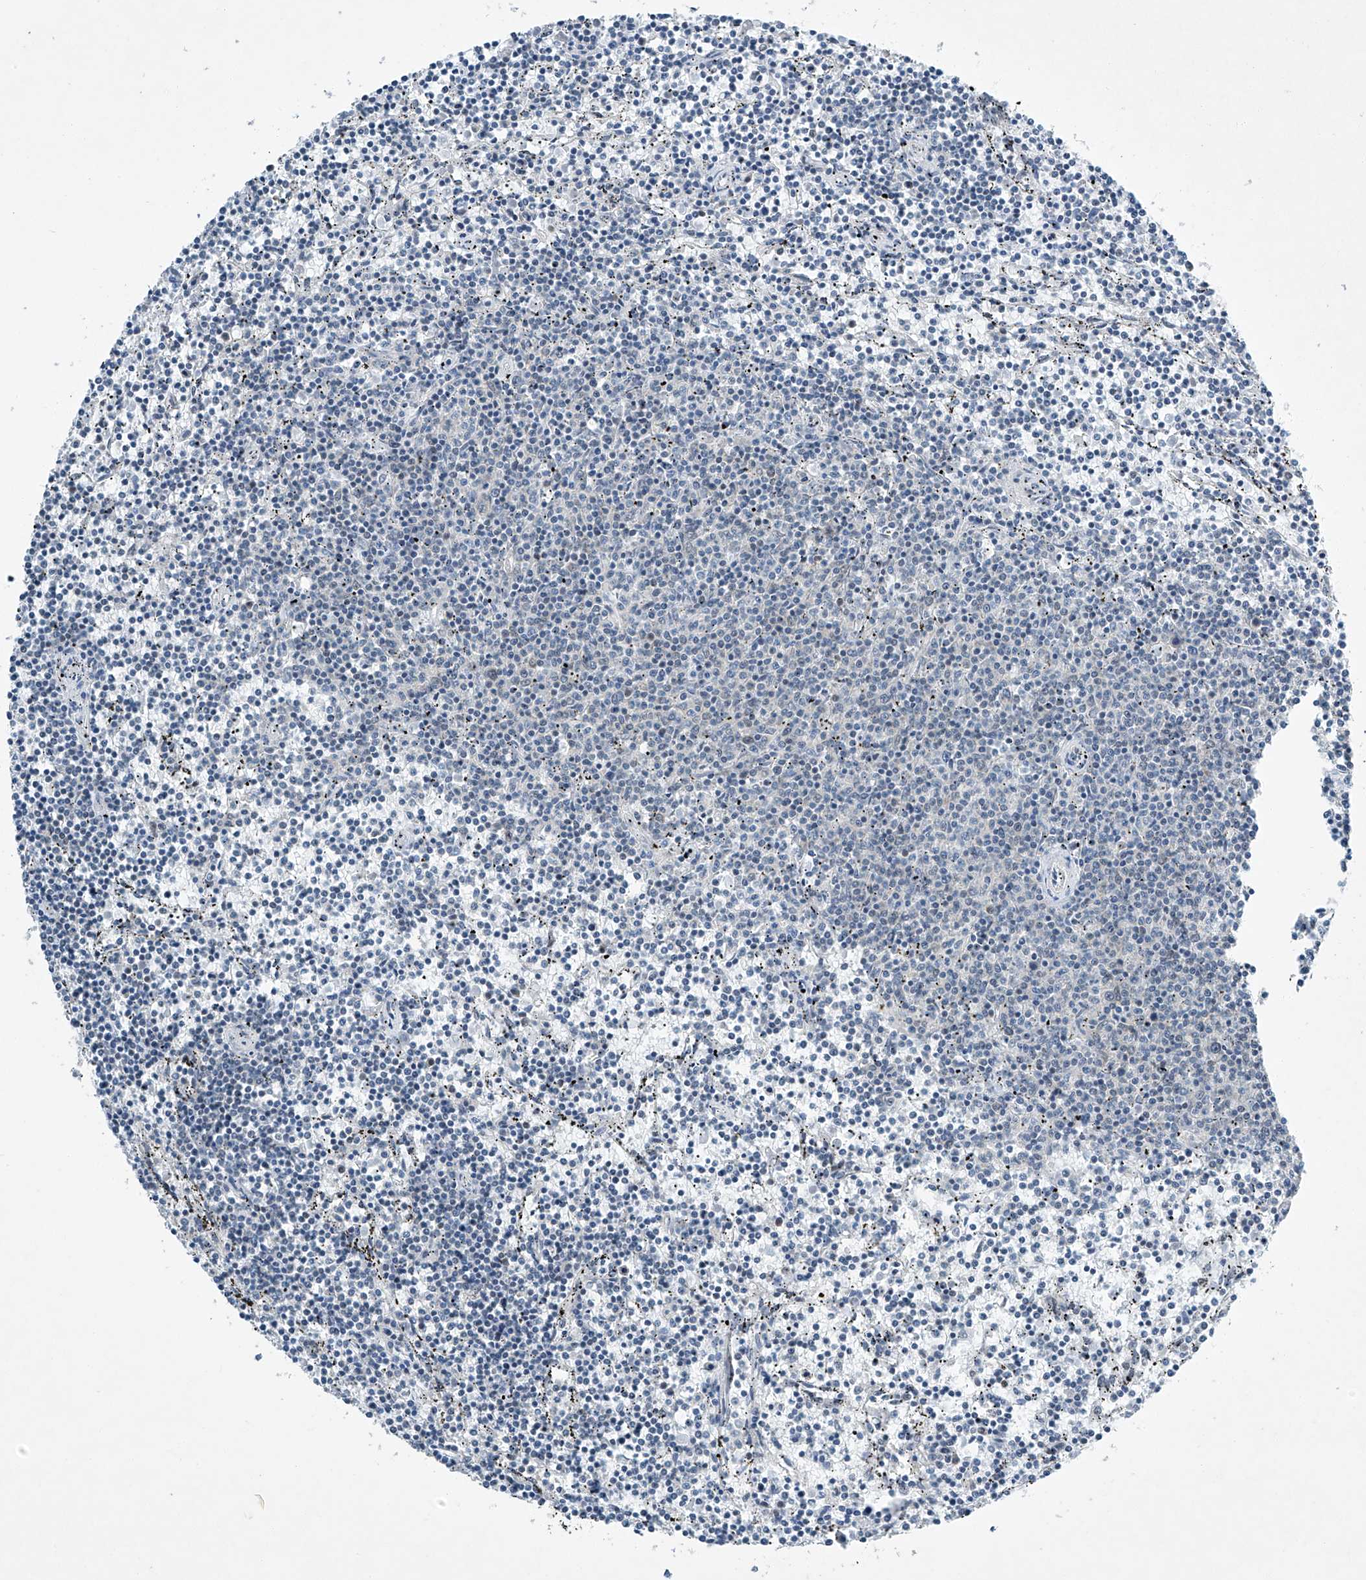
{"staining": {"intensity": "negative", "quantity": "none", "location": "none"}, "tissue": "lymphoma", "cell_type": "Tumor cells", "image_type": "cancer", "snomed": [{"axis": "morphology", "description": "Malignant lymphoma, non-Hodgkin's type, Low grade"}, {"axis": "topography", "description": "Spleen"}], "caption": "Lymphoma stained for a protein using IHC exhibits no expression tumor cells.", "gene": "TAF8", "patient": {"sex": "female", "age": 50}}